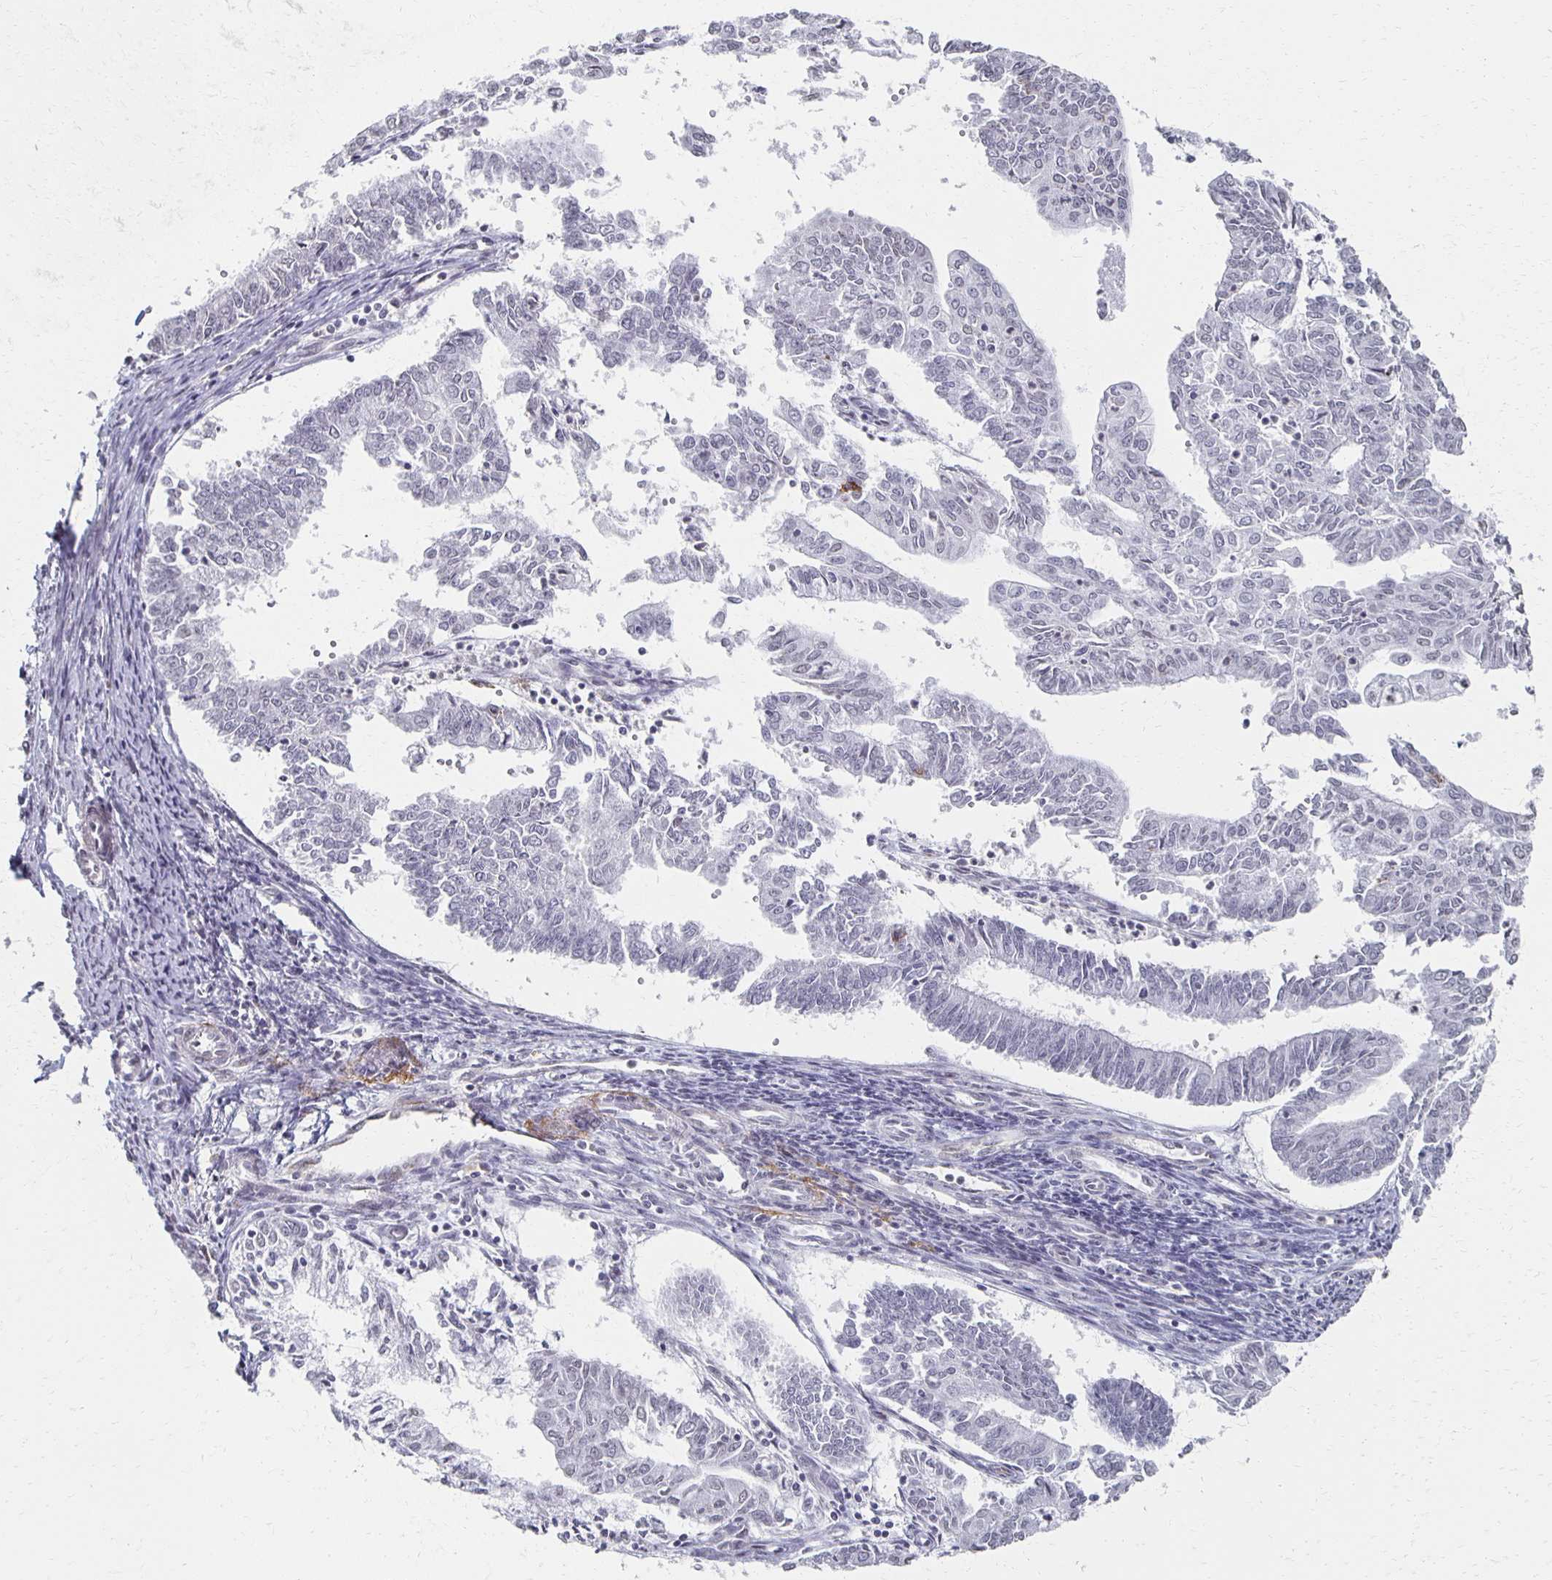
{"staining": {"intensity": "negative", "quantity": "none", "location": "none"}, "tissue": "endometrial cancer", "cell_type": "Tumor cells", "image_type": "cancer", "snomed": [{"axis": "morphology", "description": "Adenocarcinoma, NOS"}, {"axis": "topography", "description": "Endometrium"}], "caption": "DAB (3,3'-diaminobenzidine) immunohistochemical staining of endometrial adenocarcinoma displays no significant staining in tumor cells. (DAB (3,3'-diaminobenzidine) immunohistochemistry (IHC), high magnification).", "gene": "DAB1", "patient": {"sex": "female", "age": 61}}